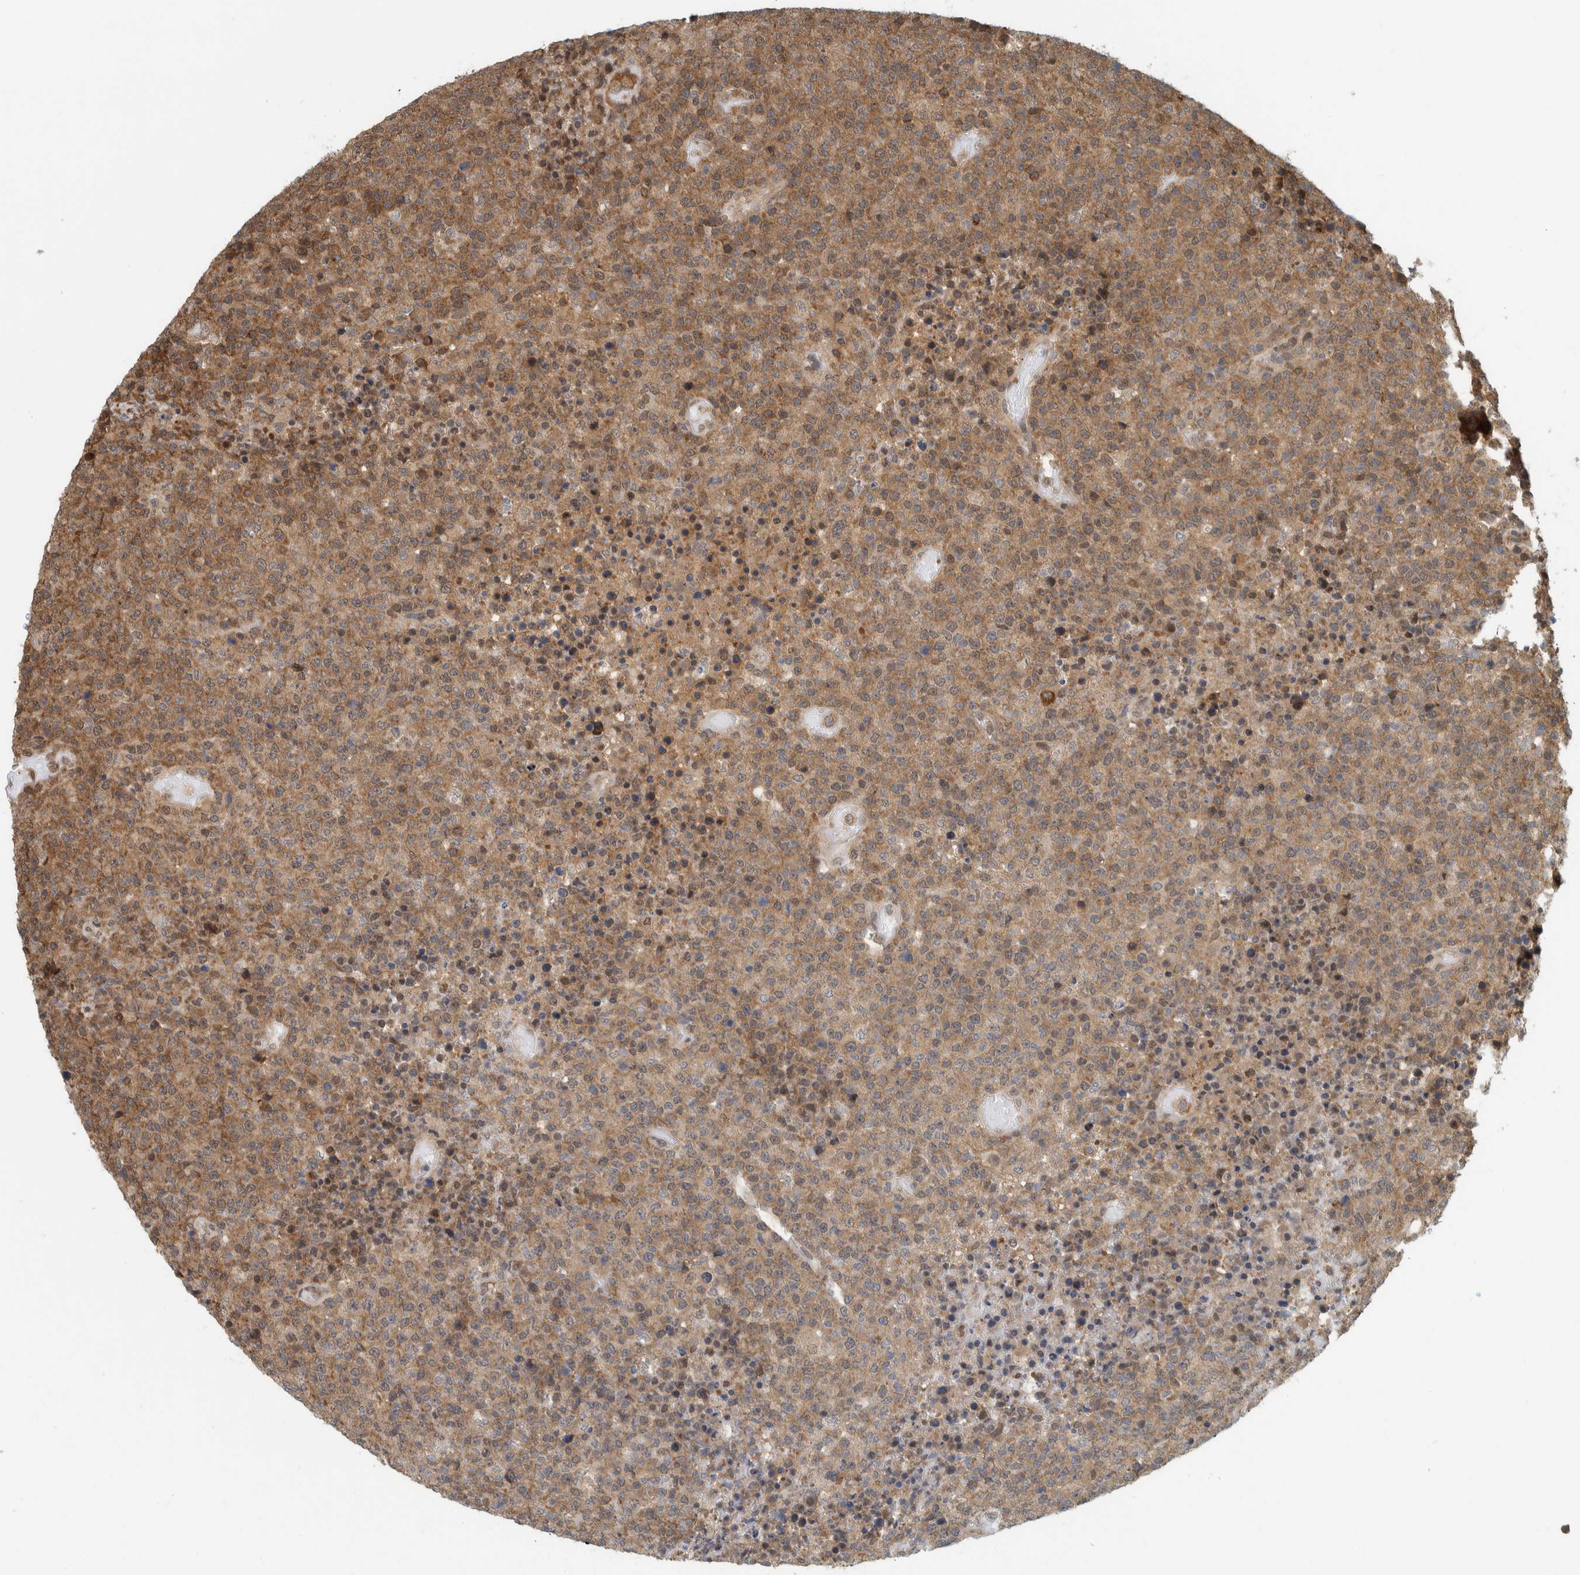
{"staining": {"intensity": "moderate", "quantity": ">75%", "location": "cytoplasmic/membranous"}, "tissue": "lymphoma", "cell_type": "Tumor cells", "image_type": "cancer", "snomed": [{"axis": "morphology", "description": "Malignant lymphoma, non-Hodgkin's type, High grade"}, {"axis": "topography", "description": "Lymph node"}], "caption": "Immunohistochemistry staining of lymphoma, which demonstrates medium levels of moderate cytoplasmic/membranous expression in about >75% of tumor cells indicating moderate cytoplasmic/membranous protein expression. The staining was performed using DAB (brown) for protein detection and nuclei were counterstained in hematoxylin (blue).", "gene": "COPS3", "patient": {"sex": "male", "age": 13}}